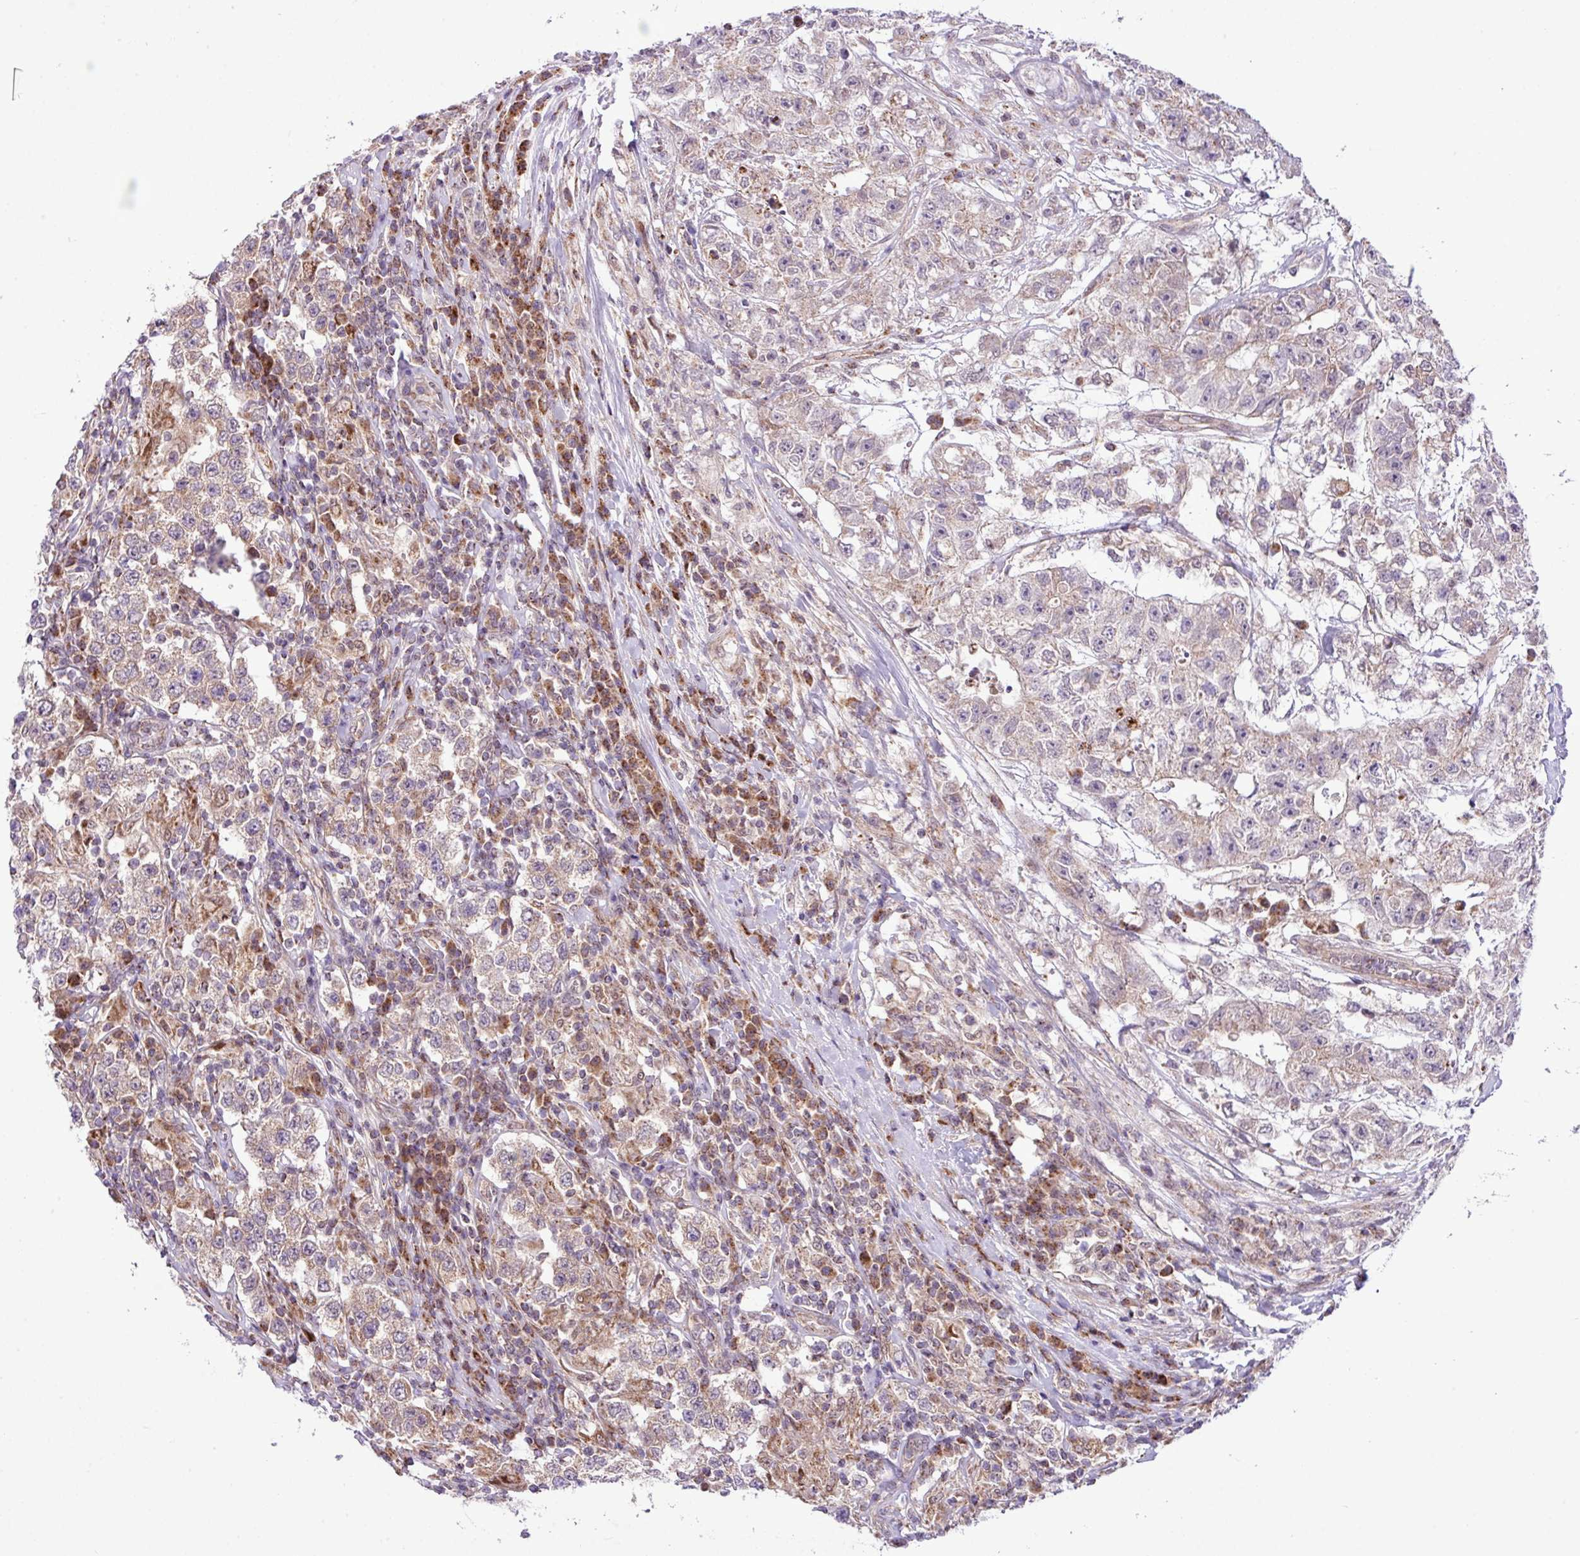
{"staining": {"intensity": "weak", "quantity": "25%-75%", "location": "cytoplasmic/membranous"}, "tissue": "testis cancer", "cell_type": "Tumor cells", "image_type": "cancer", "snomed": [{"axis": "morphology", "description": "Seminoma, NOS"}, {"axis": "morphology", "description": "Carcinoma, Embryonal, NOS"}, {"axis": "topography", "description": "Testis"}], "caption": "About 25%-75% of tumor cells in testis cancer display weak cytoplasmic/membranous protein staining as visualized by brown immunohistochemical staining.", "gene": "B3GNT9", "patient": {"sex": "male", "age": 41}}